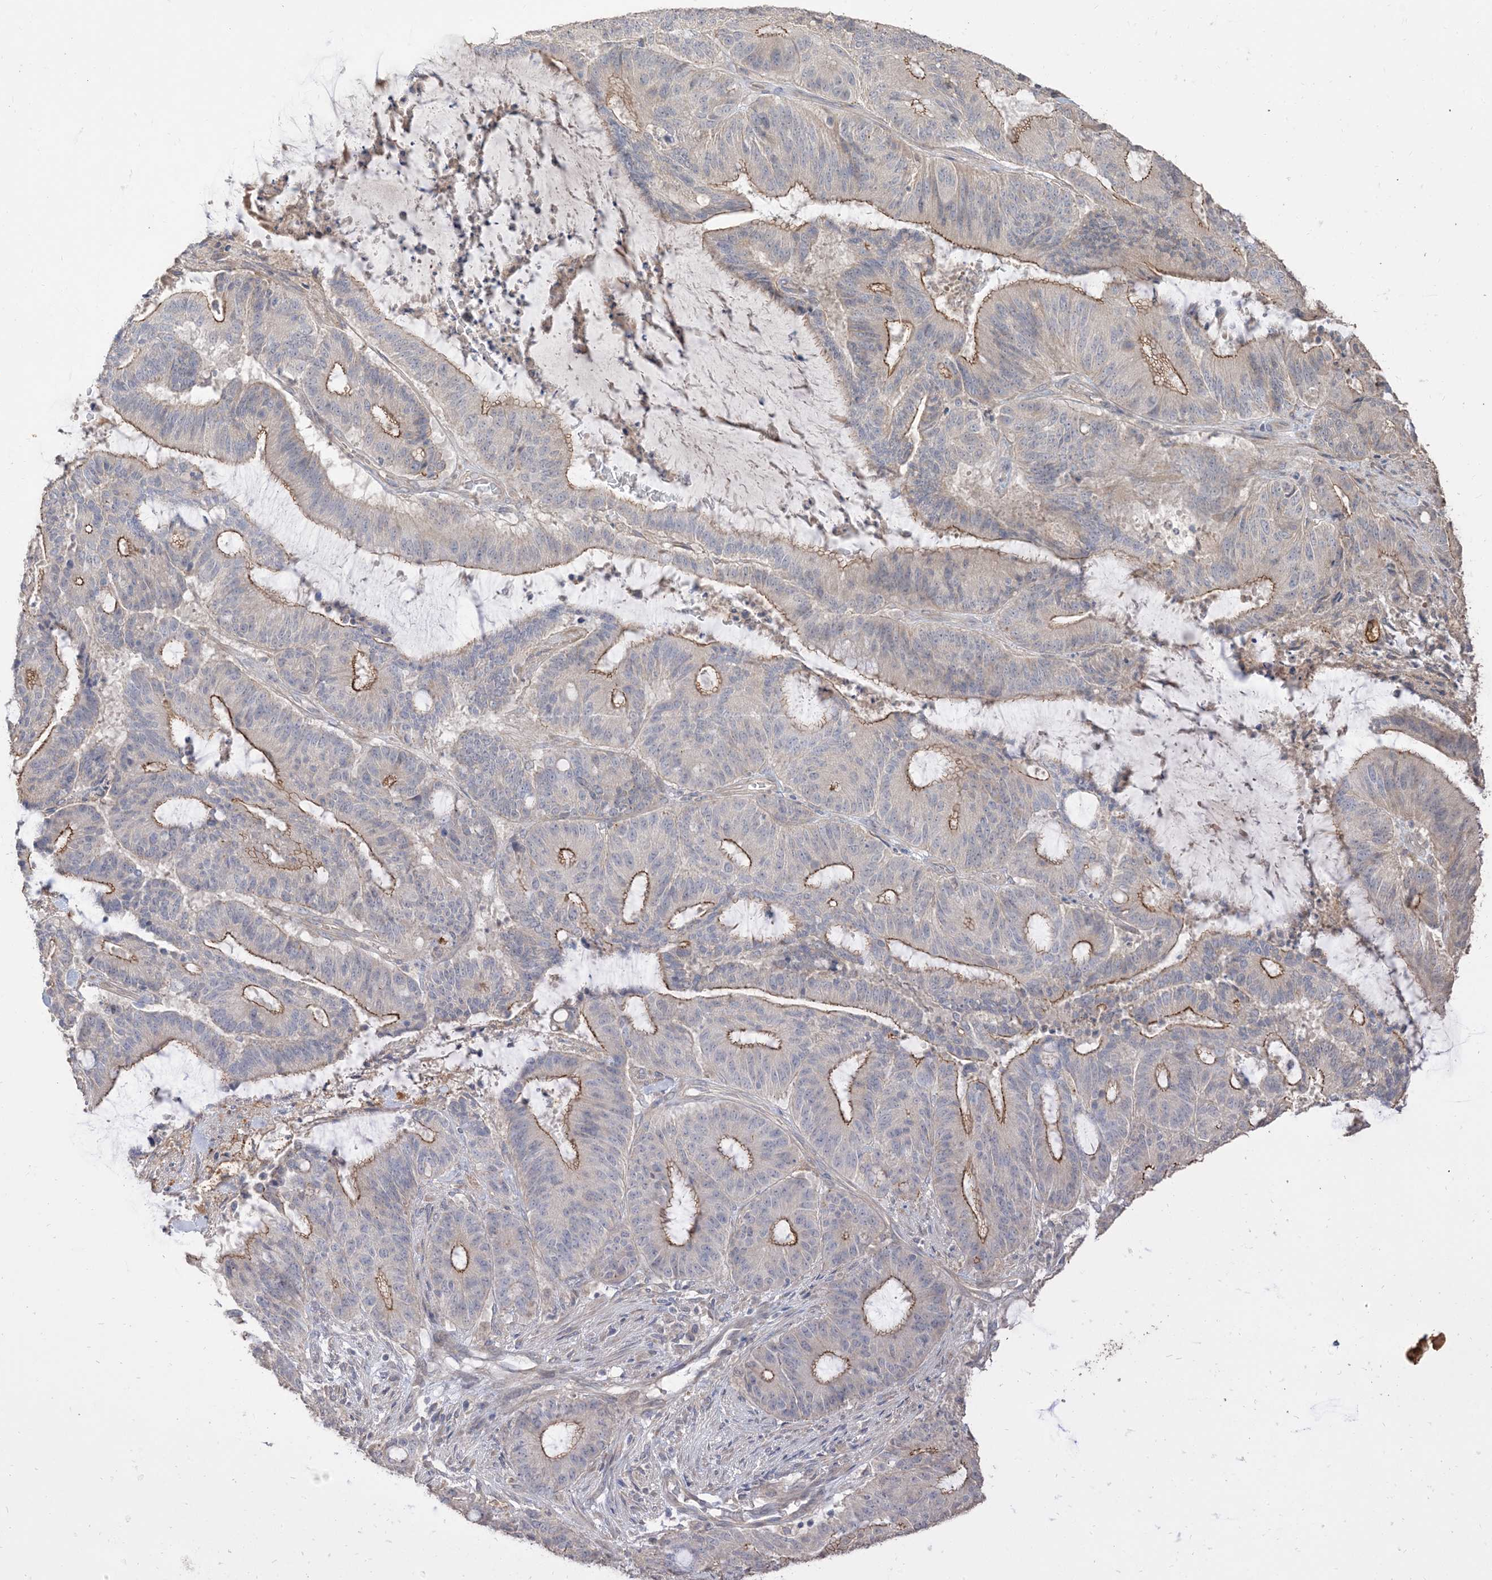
{"staining": {"intensity": "moderate", "quantity": "25%-75%", "location": "cytoplasmic/membranous"}, "tissue": "liver cancer", "cell_type": "Tumor cells", "image_type": "cancer", "snomed": [{"axis": "morphology", "description": "Normal tissue, NOS"}, {"axis": "morphology", "description": "Cholangiocarcinoma"}, {"axis": "topography", "description": "Liver"}, {"axis": "topography", "description": "Peripheral nerve tissue"}], "caption": "High-power microscopy captured an immunohistochemistry photomicrograph of liver cancer (cholangiocarcinoma), revealing moderate cytoplasmic/membranous expression in approximately 25%-75% of tumor cells.", "gene": "RNF175", "patient": {"sex": "female", "age": 73}}